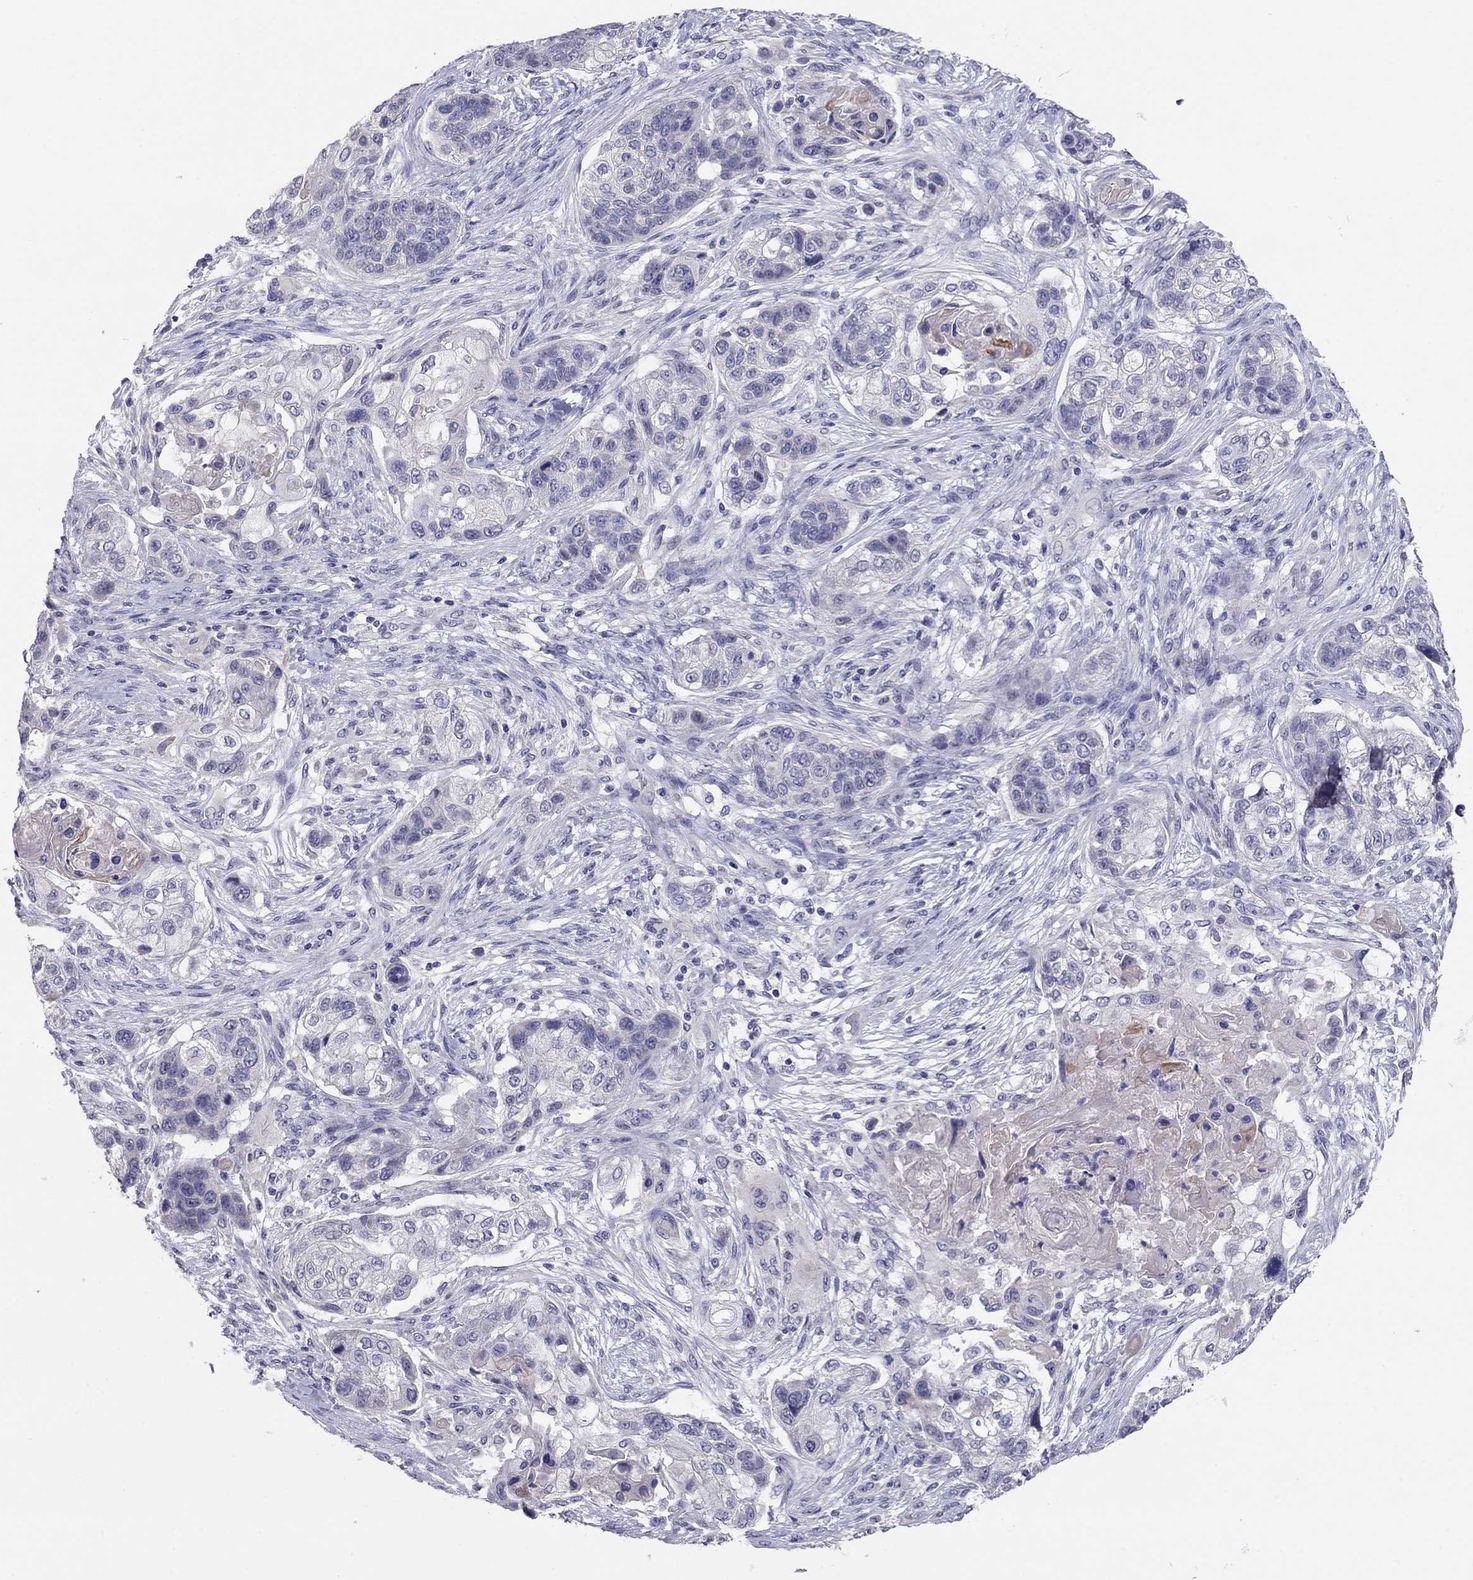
{"staining": {"intensity": "negative", "quantity": "none", "location": "none"}, "tissue": "lung cancer", "cell_type": "Tumor cells", "image_type": "cancer", "snomed": [{"axis": "morphology", "description": "Squamous cell carcinoma, NOS"}, {"axis": "topography", "description": "Lung"}], "caption": "Squamous cell carcinoma (lung) stained for a protein using immunohistochemistry (IHC) shows no expression tumor cells.", "gene": "SCARB1", "patient": {"sex": "male", "age": 69}}